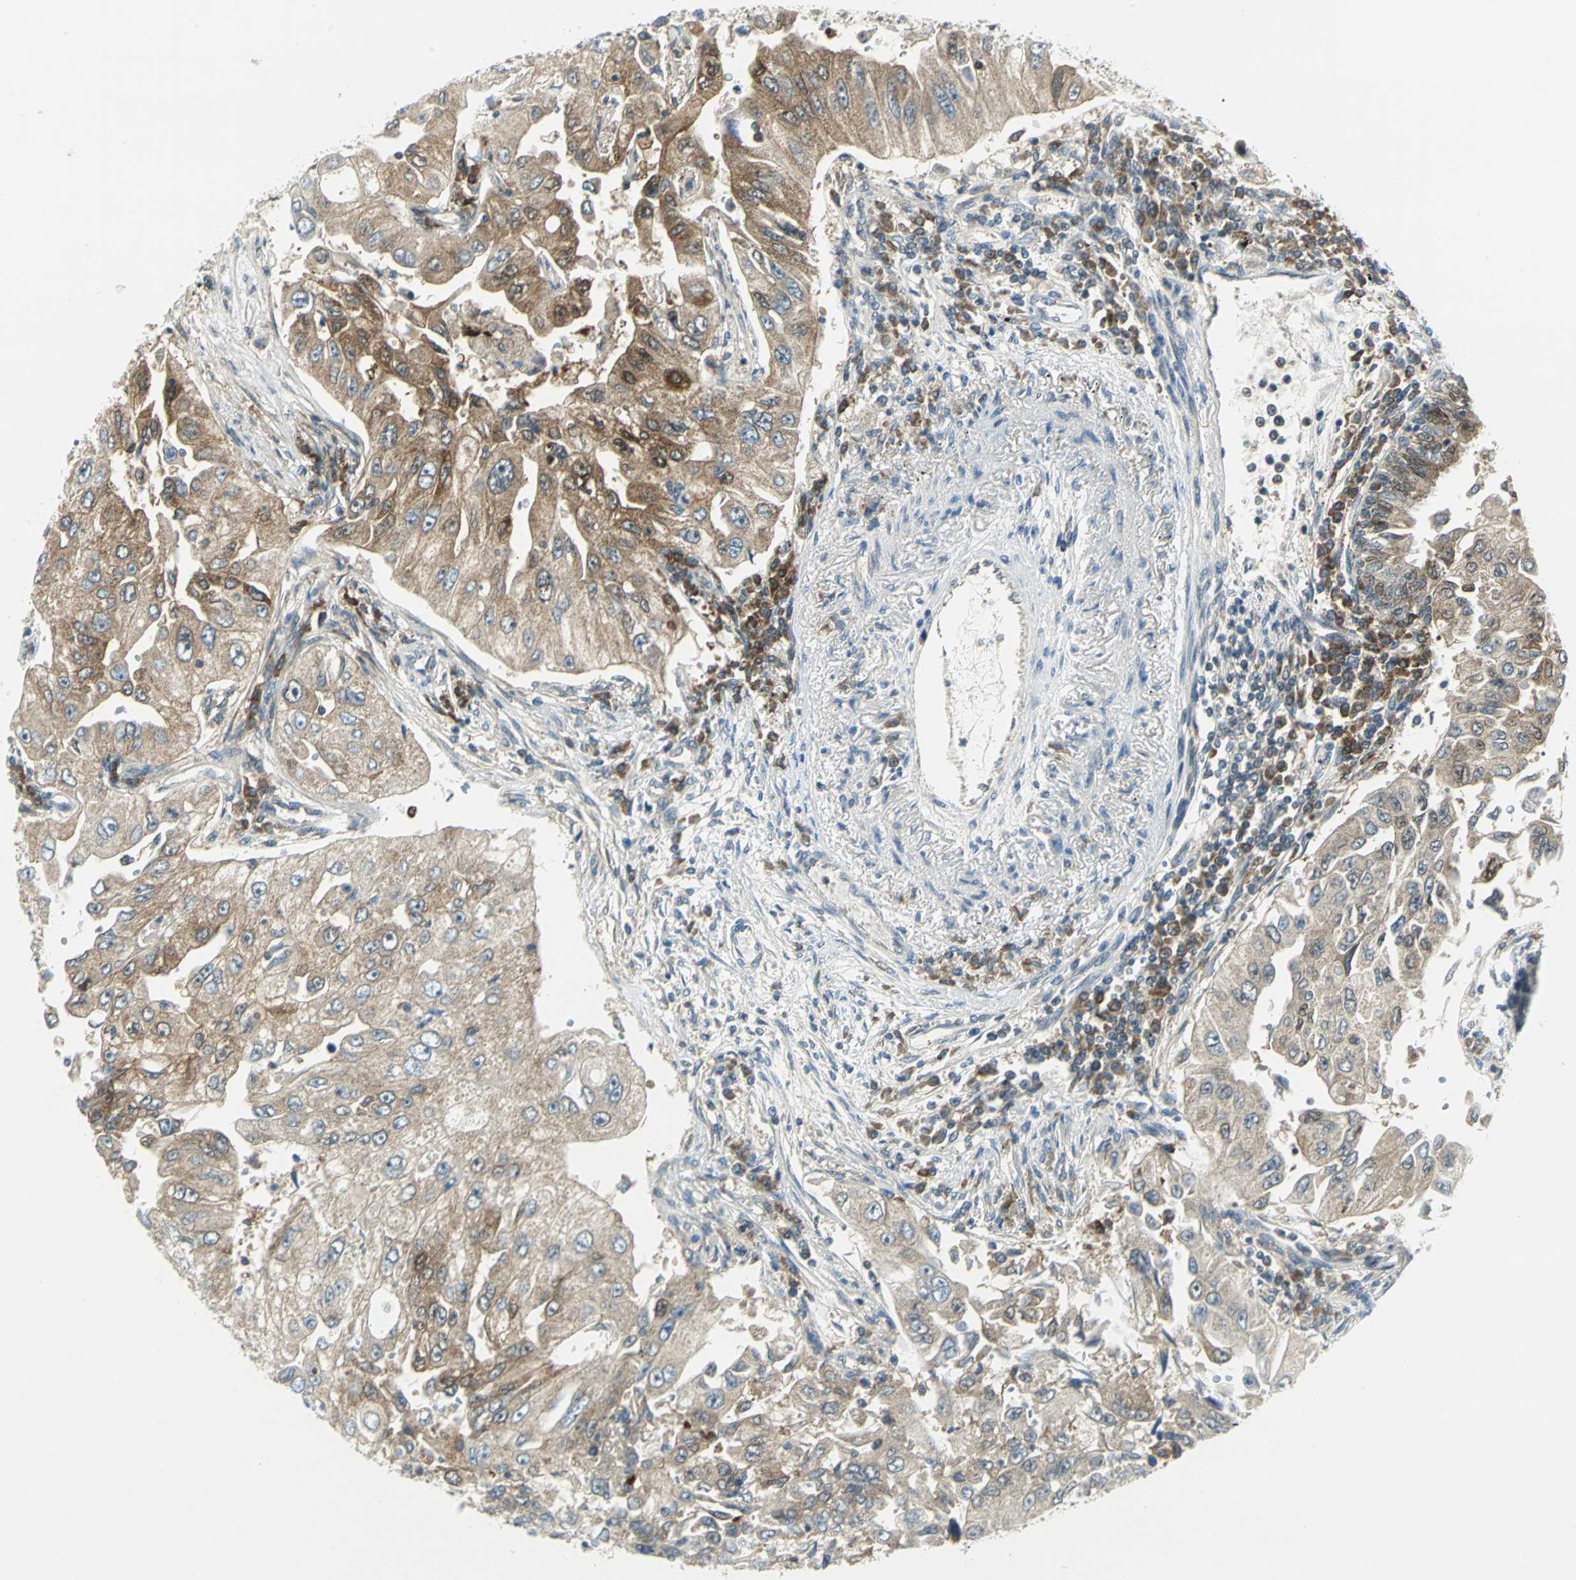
{"staining": {"intensity": "moderate", "quantity": ">75%", "location": "cytoplasmic/membranous"}, "tissue": "lung cancer", "cell_type": "Tumor cells", "image_type": "cancer", "snomed": [{"axis": "morphology", "description": "Adenocarcinoma, NOS"}, {"axis": "topography", "description": "Lung"}], "caption": "Immunohistochemistry (DAB) staining of human lung adenocarcinoma reveals moderate cytoplasmic/membranous protein staining in approximately >75% of tumor cells.", "gene": "ALDOA", "patient": {"sex": "male", "age": 84}}